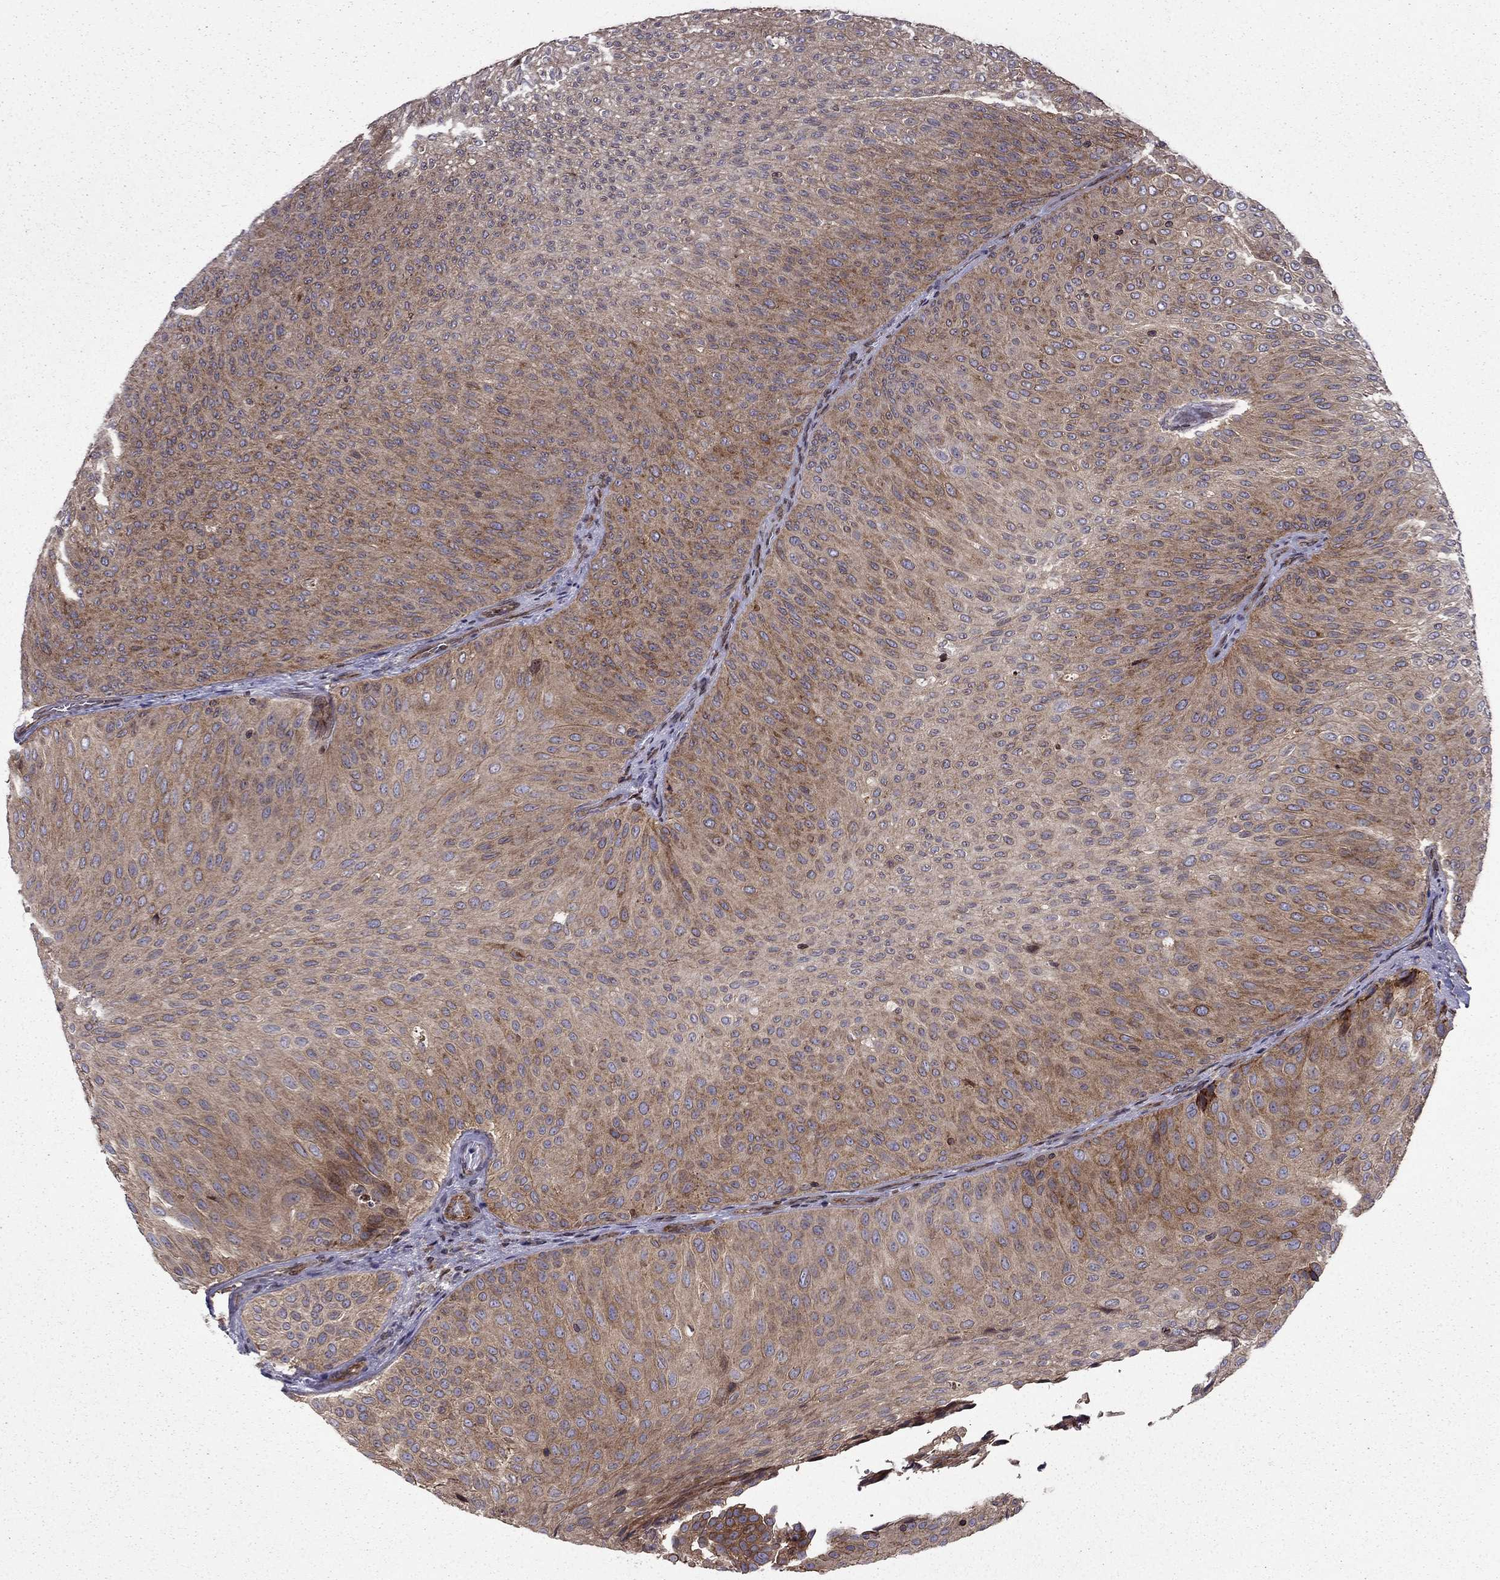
{"staining": {"intensity": "strong", "quantity": "25%-75%", "location": "cytoplasmic/membranous"}, "tissue": "urothelial cancer", "cell_type": "Tumor cells", "image_type": "cancer", "snomed": [{"axis": "morphology", "description": "Urothelial carcinoma, Low grade"}, {"axis": "topography", "description": "Urinary bladder"}], "caption": "Low-grade urothelial carcinoma tissue reveals strong cytoplasmic/membranous expression in about 25%-75% of tumor cells, visualized by immunohistochemistry.", "gene": "CDC42BPA", "patient": {"sex": "male", "age": 78}}